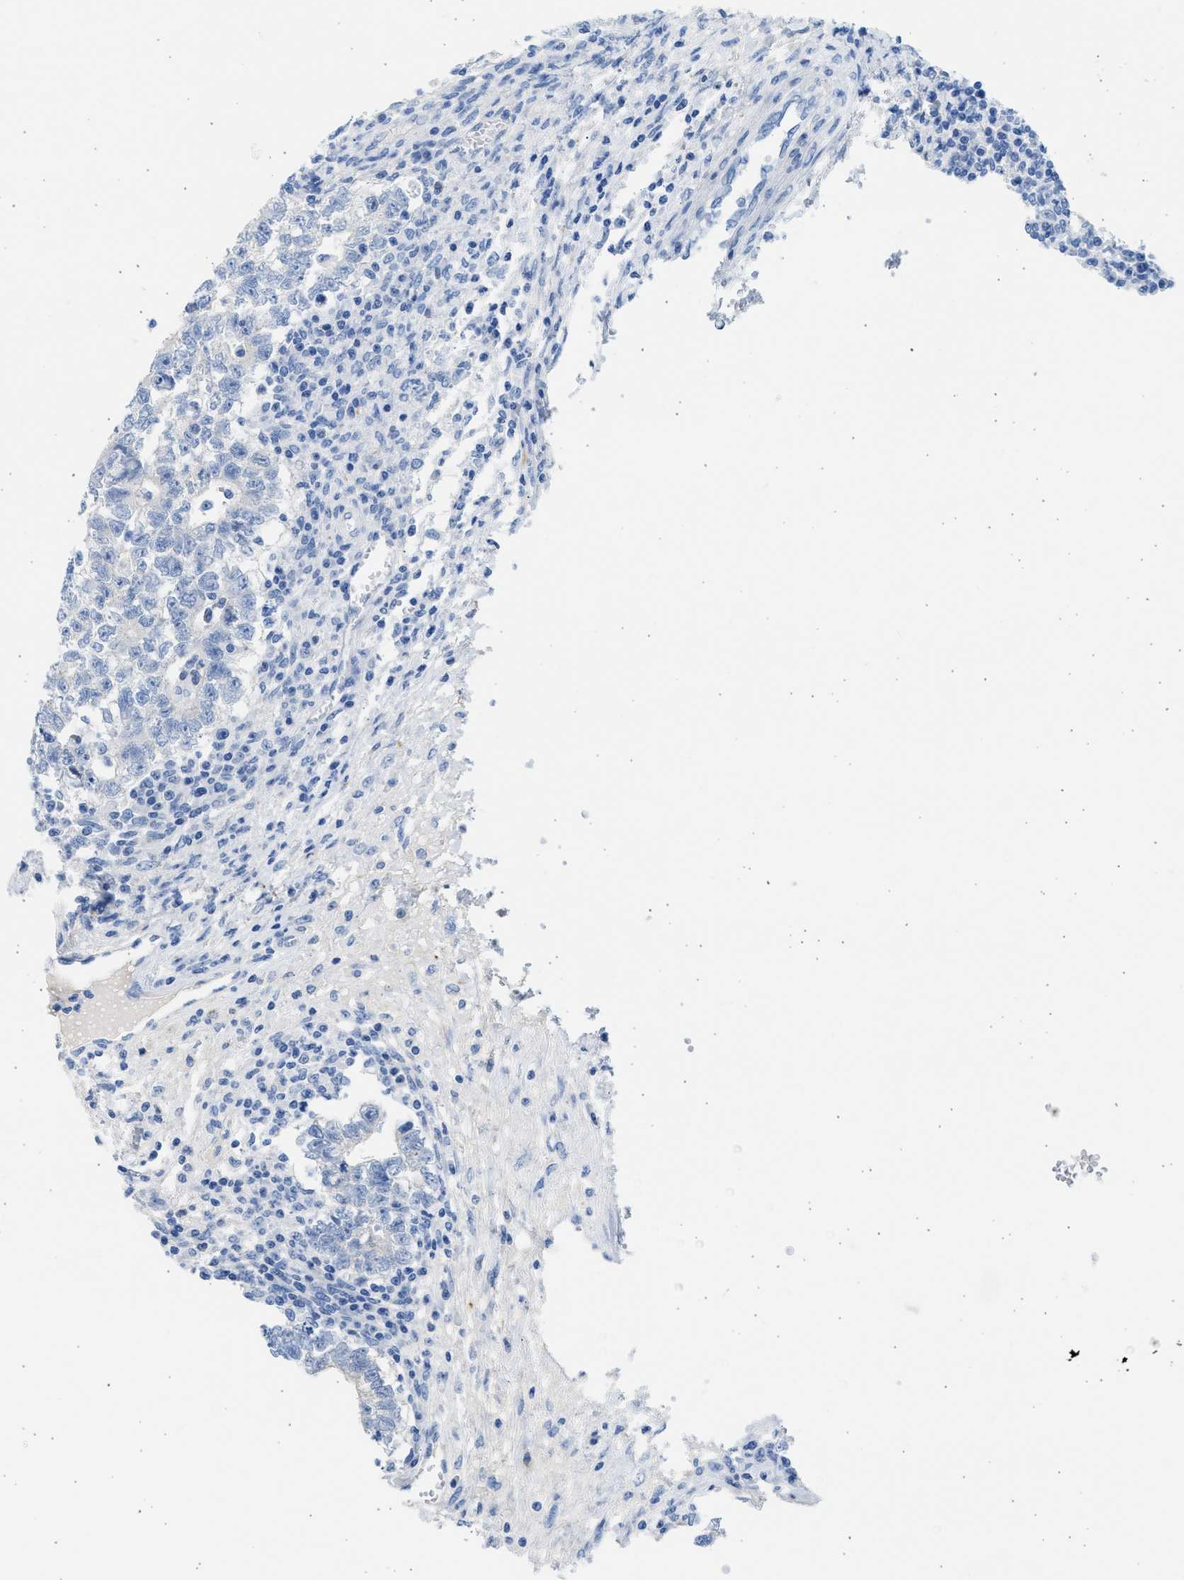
{"staining": {"intensity": "negative", "quantity": "none", "location": "none"}, "tissue": "testis cancer", "cell_type": "Tumor cells", "image_type": "cancer", "snomed": [{"axis": "morphology", "description": "Seminoma, NOS"}, {"axis": "morphology", "description": "Carcinoma, Embryonal, NOS"}, {"axis": "topography", "description": "Testis"}], "caption": "Tumor cells are negative for protein expression in human embryonal carcinoma (testis).", "gene": "SPATA3", "patient": {"sex": "male", "age": 38}}